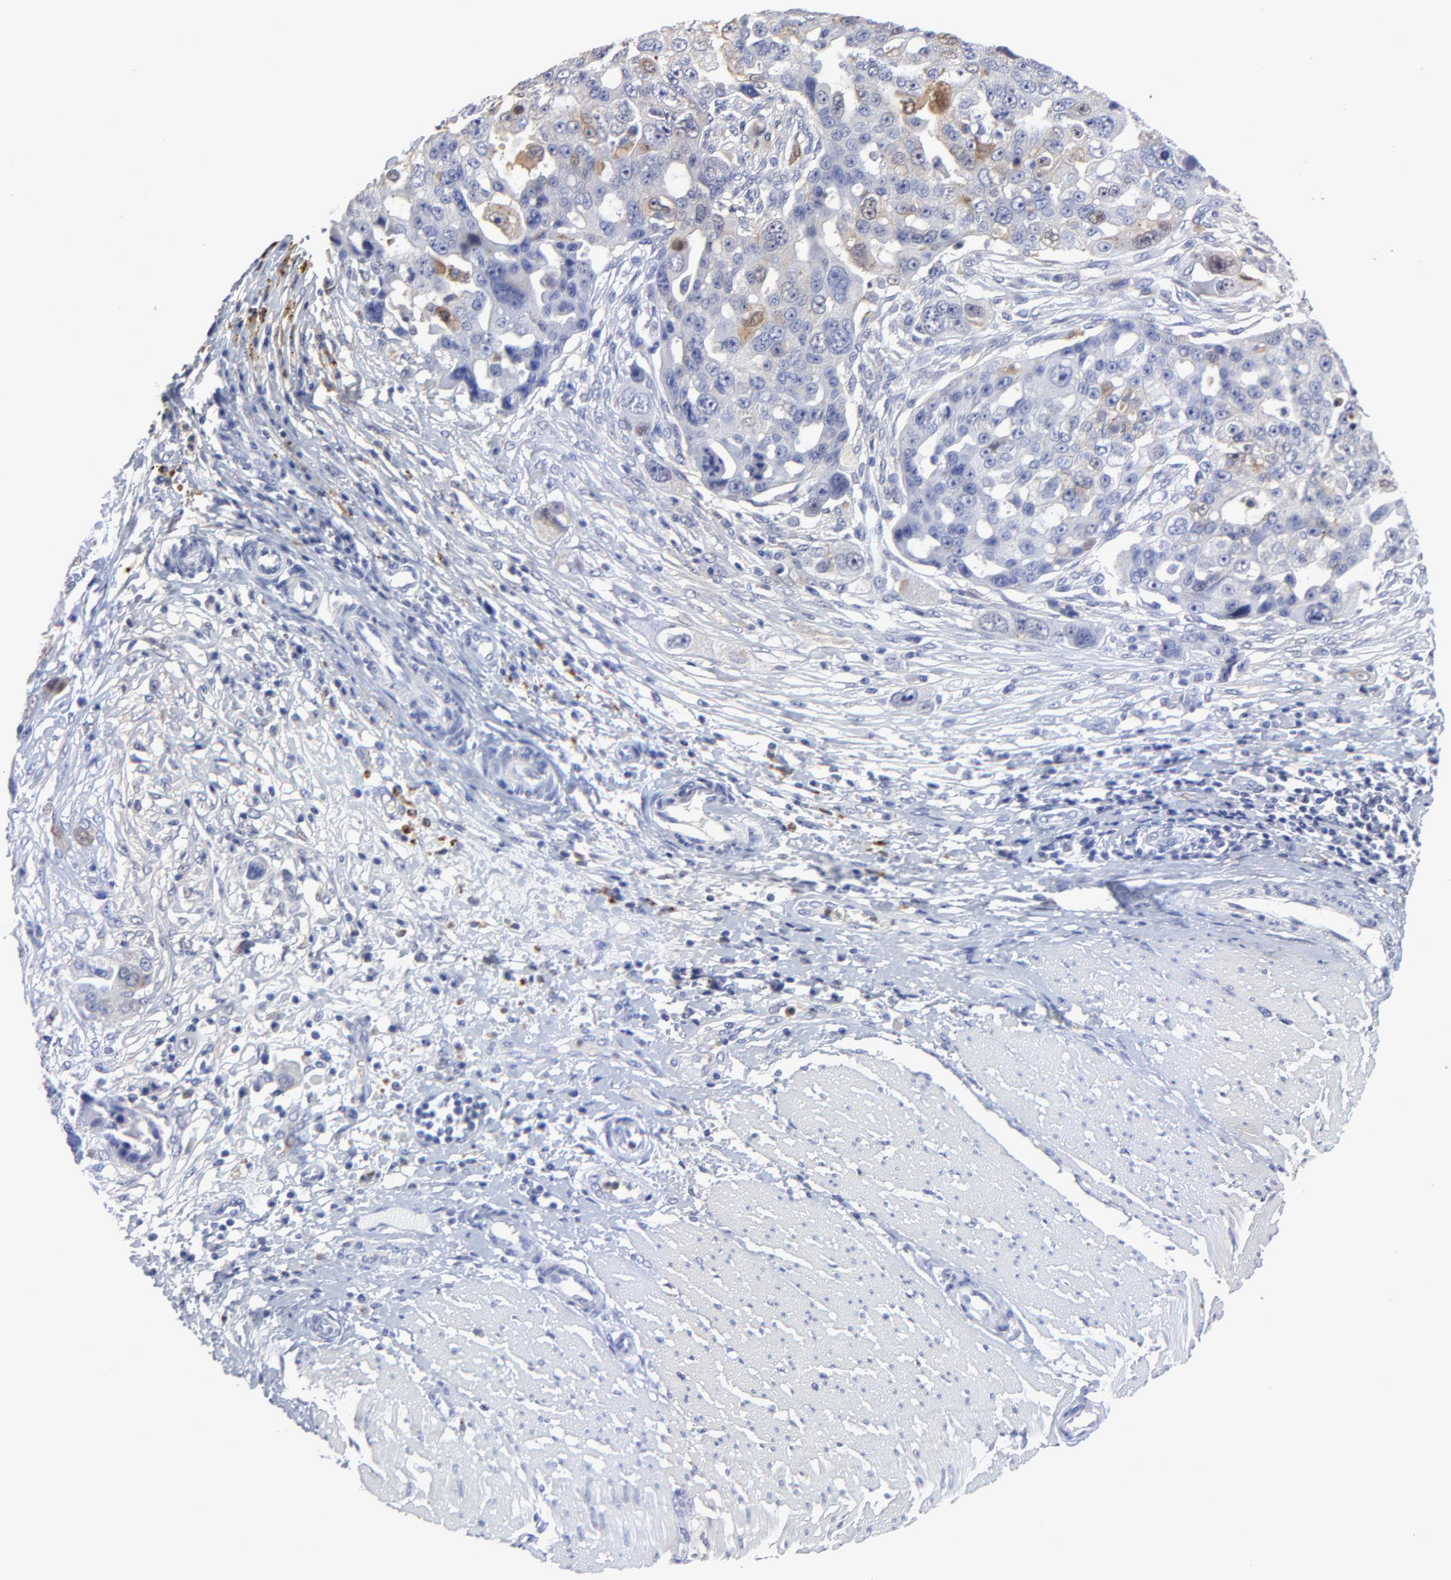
{"staining": {"intensity": "moderate", "quantity": "<25%", "location": "cytoplasmic/membranous,nuclear"}, "tissue": "ovarian cancer", "cell_type": "Tumor cells", "image_type": "cancer", "snomed": [{"axis": "morphology", "description": "Carcinoma, endometroid"}, {"axis": "topography", "description": "Ovary"}], "caption": "Tumor cells show low levels of moderate cytoplasmic/membranous and nuclear expression in approximately <25% of cells in ovarian cancer (endometroid carcinoma).", "gene": "SMARCA1", "patient": {"sex": "female", "age": 75}}